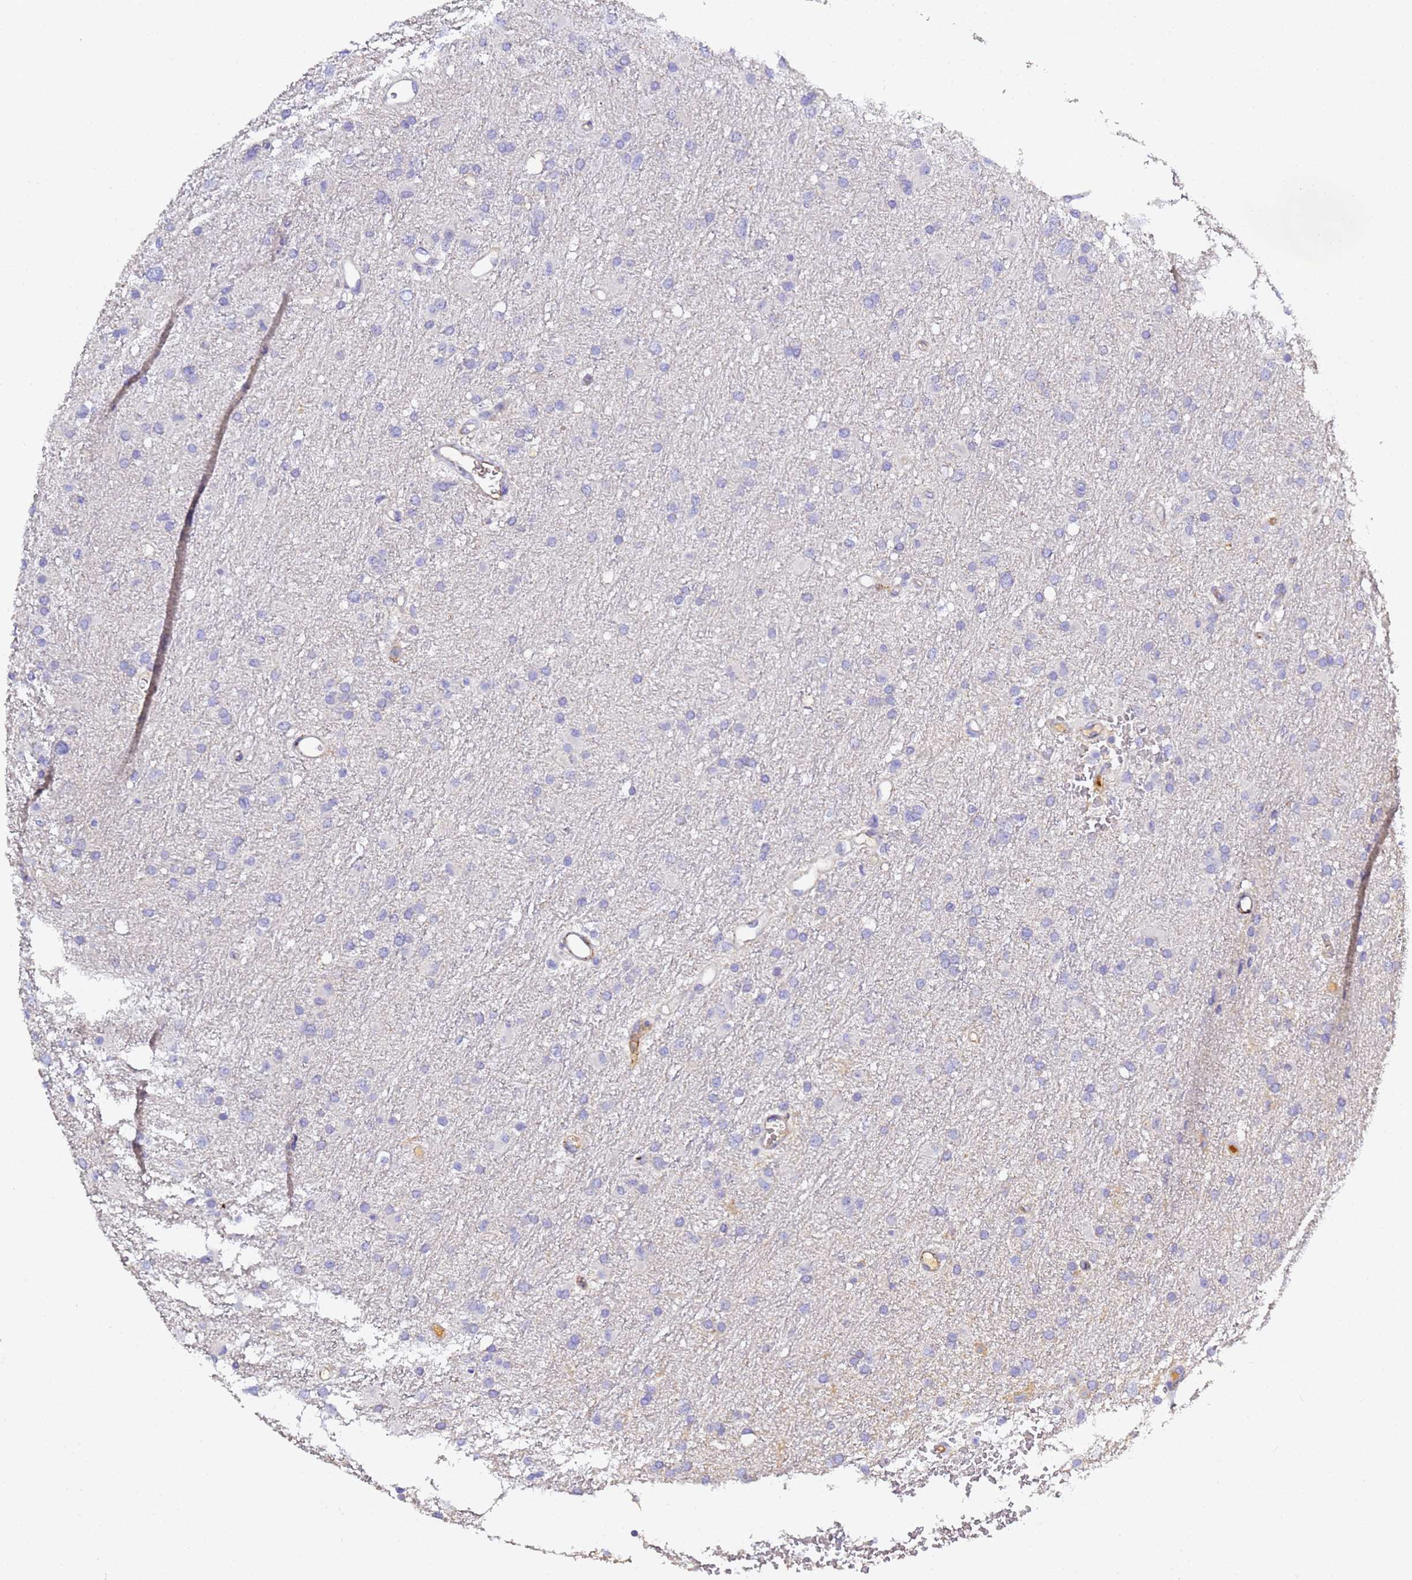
{"staining": {"intensity": "negative", "quantity": "none", "location": "none"}, "tissue": "glioma", "cell_type": "Tumor cells", "image_type": "cancer", "snomed": [{"axis": "morphology", "description": "Glioma, malignant, High grade"}, {"axis": "topography", "description": "Cerebral cortex"}], "caption": "Immunohistochemistry of glioma exhibits no staining in tumor cells.", "gene": "CFH", "patient": {"sex": "female", "age": 36}}